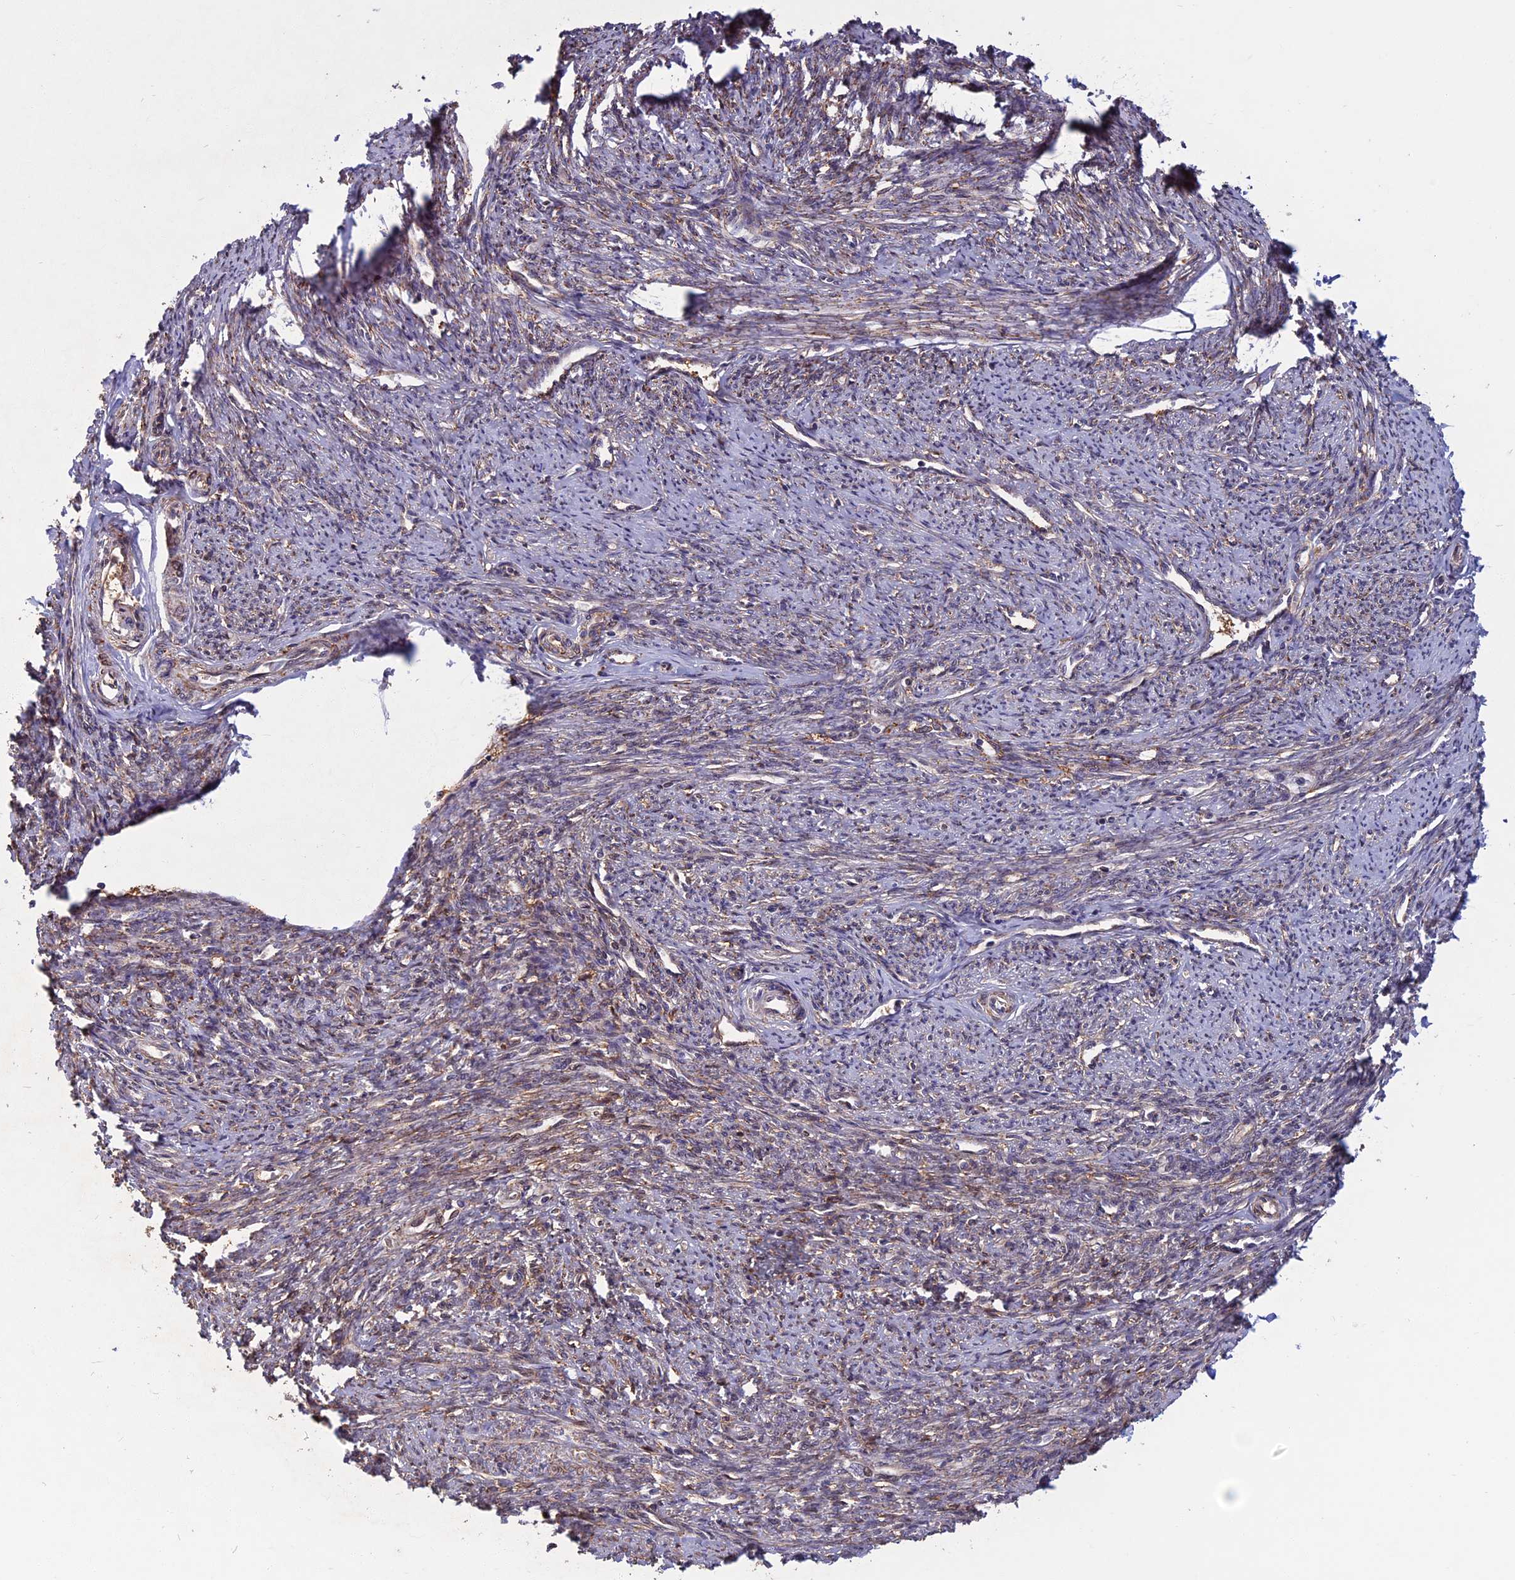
{"staining": {"intensity": "moderate", "quantity": "25%-75%", "location": "cytoplasmic/membranous"}, "tissue": "smooth muscle", "cell_type": "Smooth muscle cells", "image_type": "normal", "snomed": [{"axis": "morphology", "description": "Normal tissue, NOS"}, {"axis": "topography", "description": "Smooth muscle"}, {"axis": "topography", "description": "Uterus"}], "caption": "Smooth muscle stained with immunohistochemistry (IHC) reveals moderate cytoplasmic/membranous expression in about 25%-75% of smooth muscle cells.", "gene": "SPG11", "patient": {"sex": "female", "age": 59}}